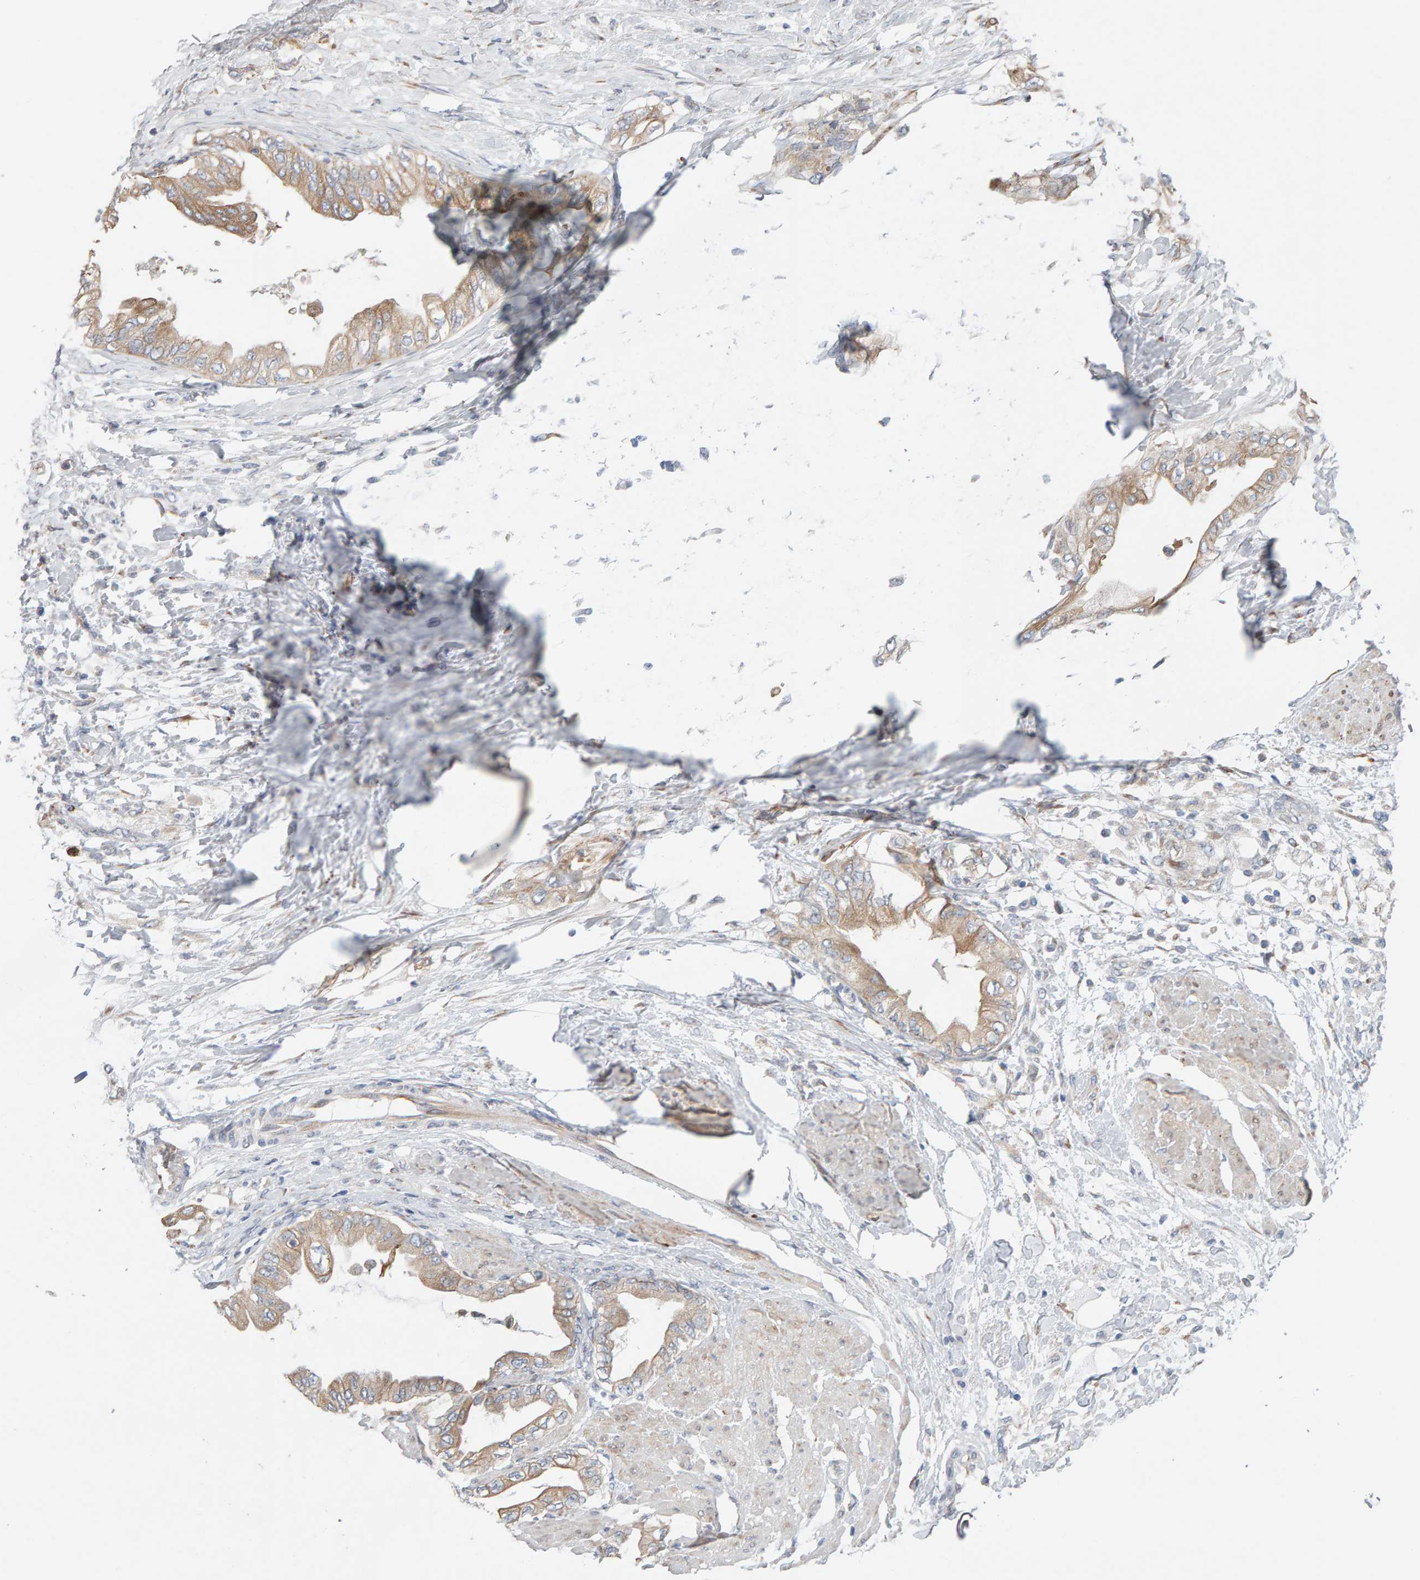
{"staining": {"intensity": "moderate", "quantity": ">75%", "location": "cytoplasmic/membranous"}, "tissue": "pancreatic cancer", "cell_type": "Tumor cells", "image_type": "cancer", "snomed": [{"axis": "morphology", "description": "Normal tissue, NOS"}, {"axis": "morphology", "description": "Adenocarcinoma, NOS"}, {"axis": "topography", "description": "Pancreas"}, {"axis": "topography", "description": "Duodenum"}], "caption": "Tumor cells show moderate cytoplasmic/membranous positivity in approximately >75% of cells in pancreatic cancer. (DAB IHC with brightfield microscopy, high magnification).", "gene": "ENGASE", "patient": {"sex": "female", "age": 60}}